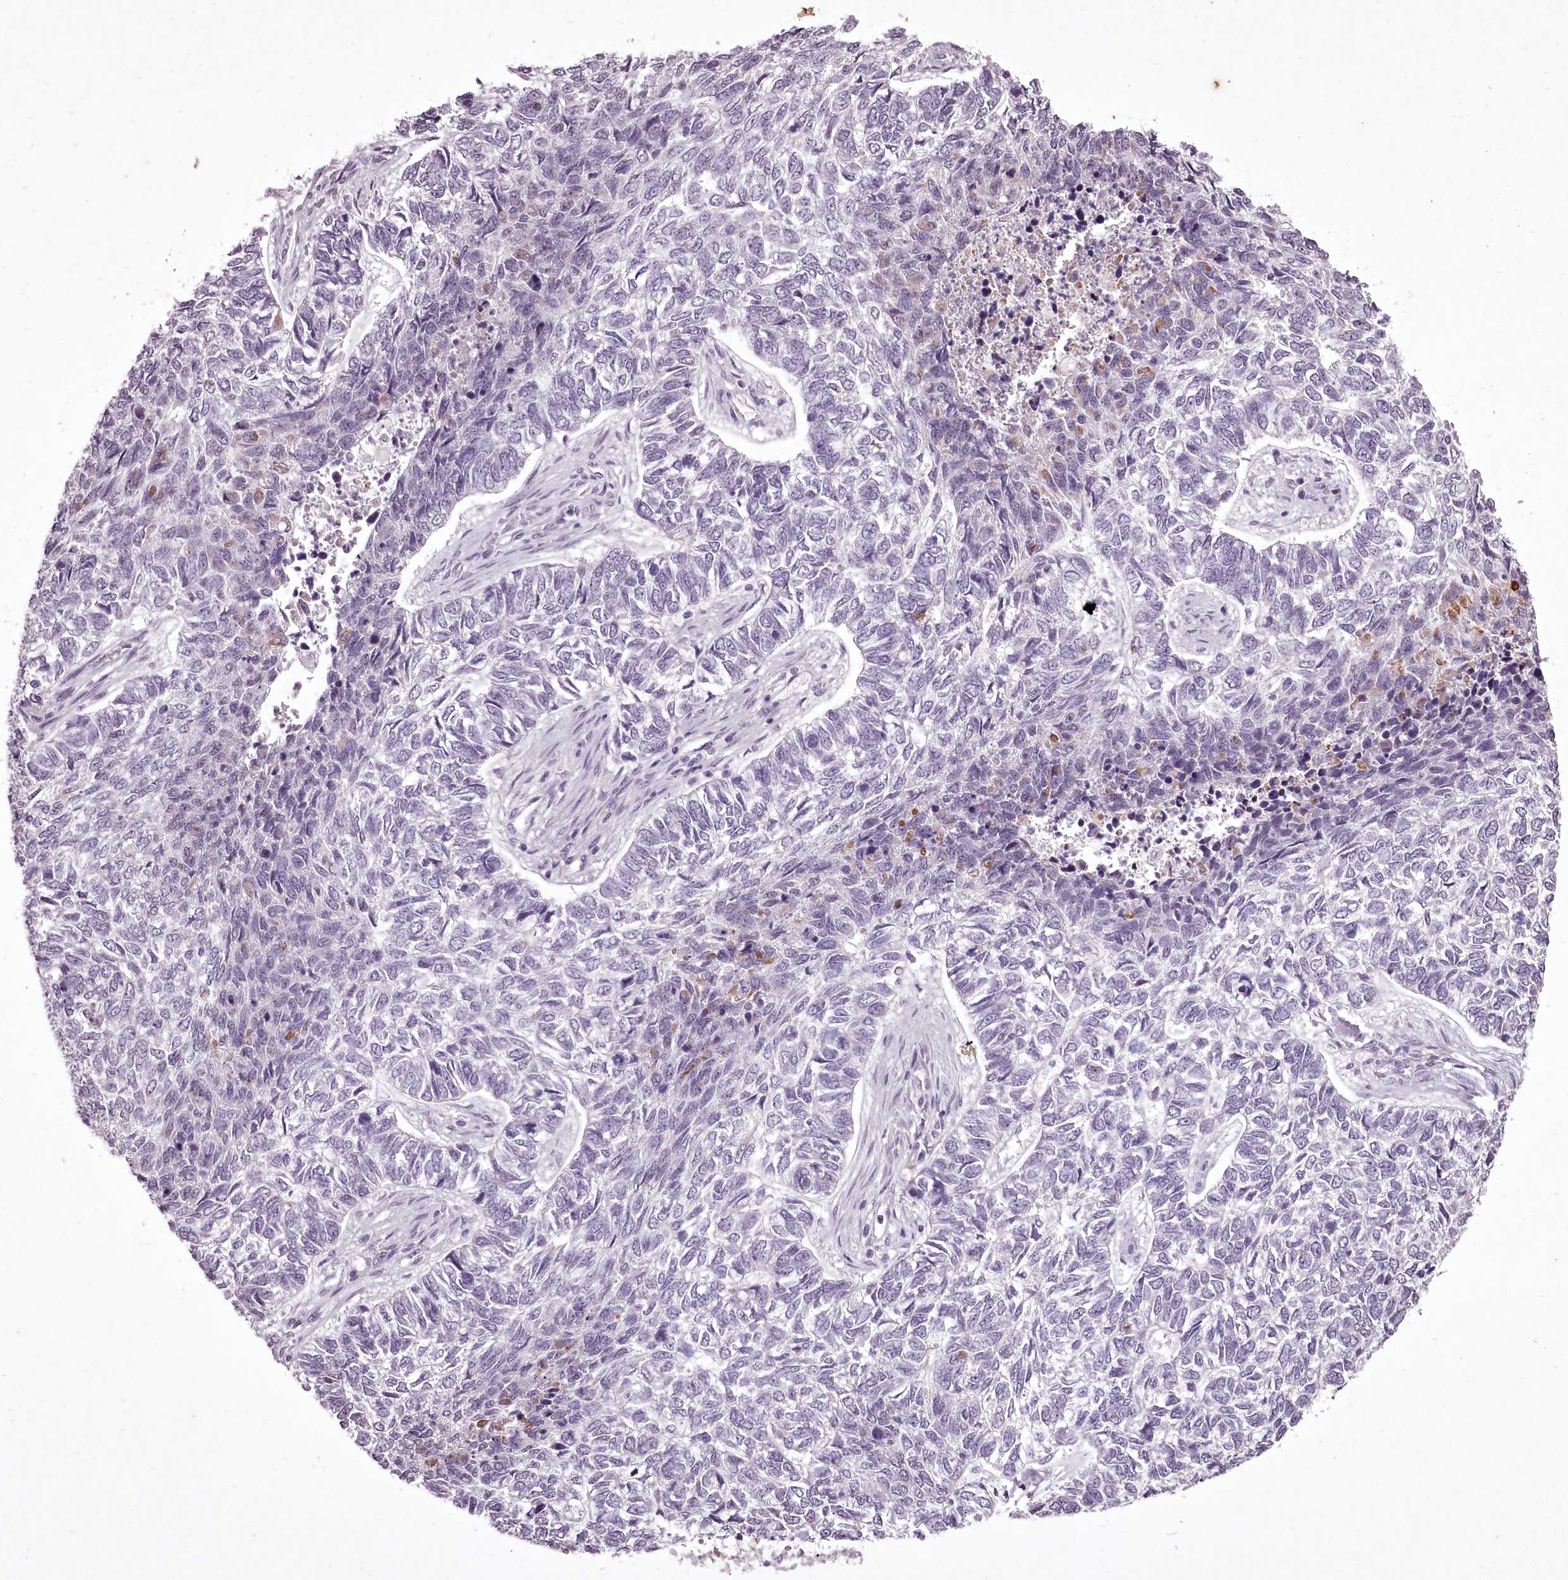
{"staining": {"intensity": "negative", "quantity": "none", "location": "none"}, "tissue": "skin cancer", "cell_type": "Tumor cells", "image_type": "cancer", "snomed": [{"axis": "morphology", "description": "Basal cell carcinoma"}, {"axis": "topography", "description": "Skin"}], "caption": "The immunohistochemistry (IHC) image has no significant expression in tumor cells of skin cancer (basal cell carcinoma) tissue. (DAB (3,3'-diaminobenzidine) immunohistochemistry visualized using brightfield microscopy, high magnification).", "gene": "C1orf56", "patient": {"sex": "female", "age": 65}}